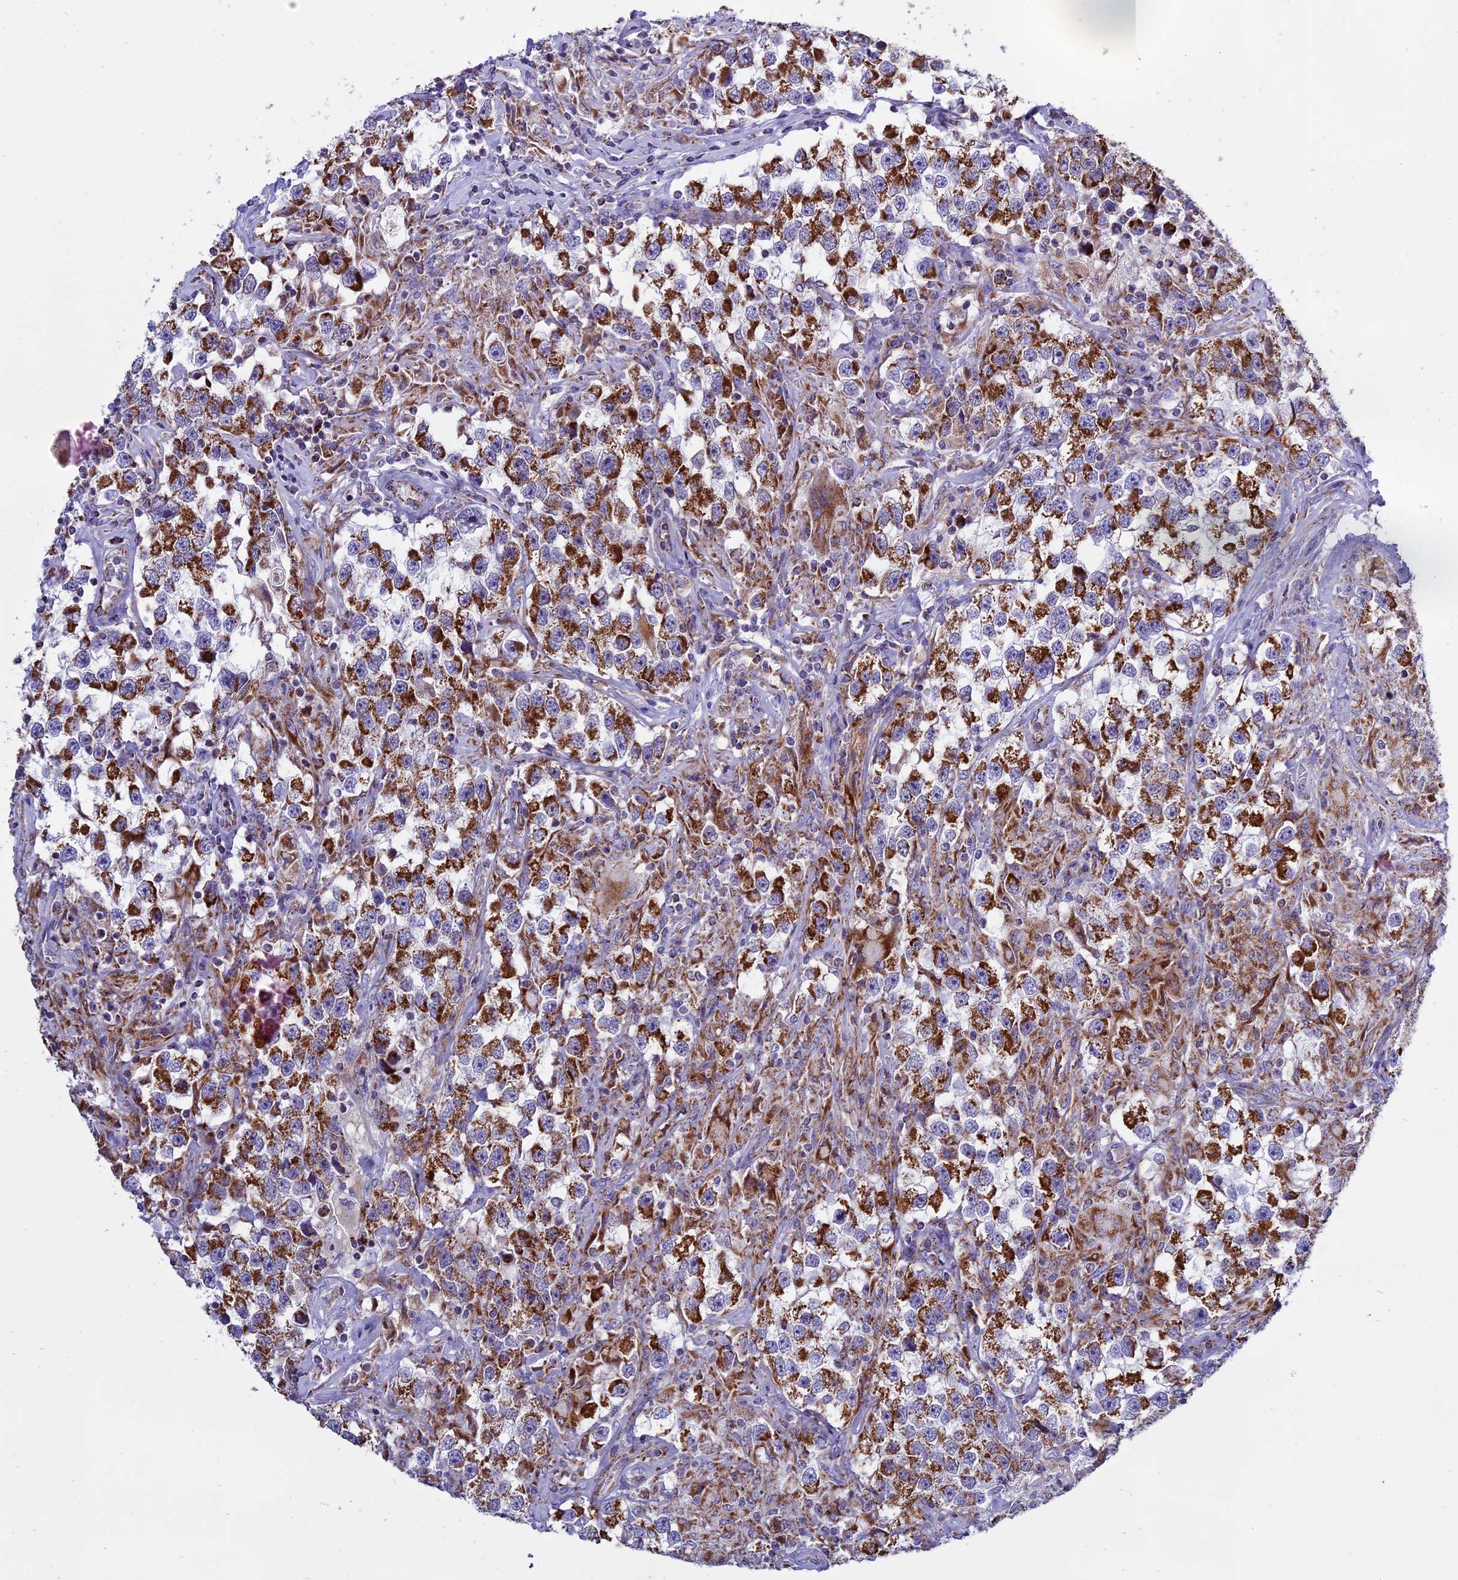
{"staining": {"intensity": "strong", "quantity": ">75%", "location": "cytoplasmic/membranous"}, "tissue": "testis cancer", "cell_type": "Tumor cells", "image_type": "cancer", "snomed": [{"axis": "morphology", "description": "Seminoma, NOS"}, {"axis": "topography", "description": "Testis"}], "caption": "This micrograph shows IHC staining of human seminoma (testis), with high strong cytoplasmic/membranous expression in approximately >75% of tumor cells.", "gene": "MRPS34", "patient": {"sex": "male", "age": 46}}